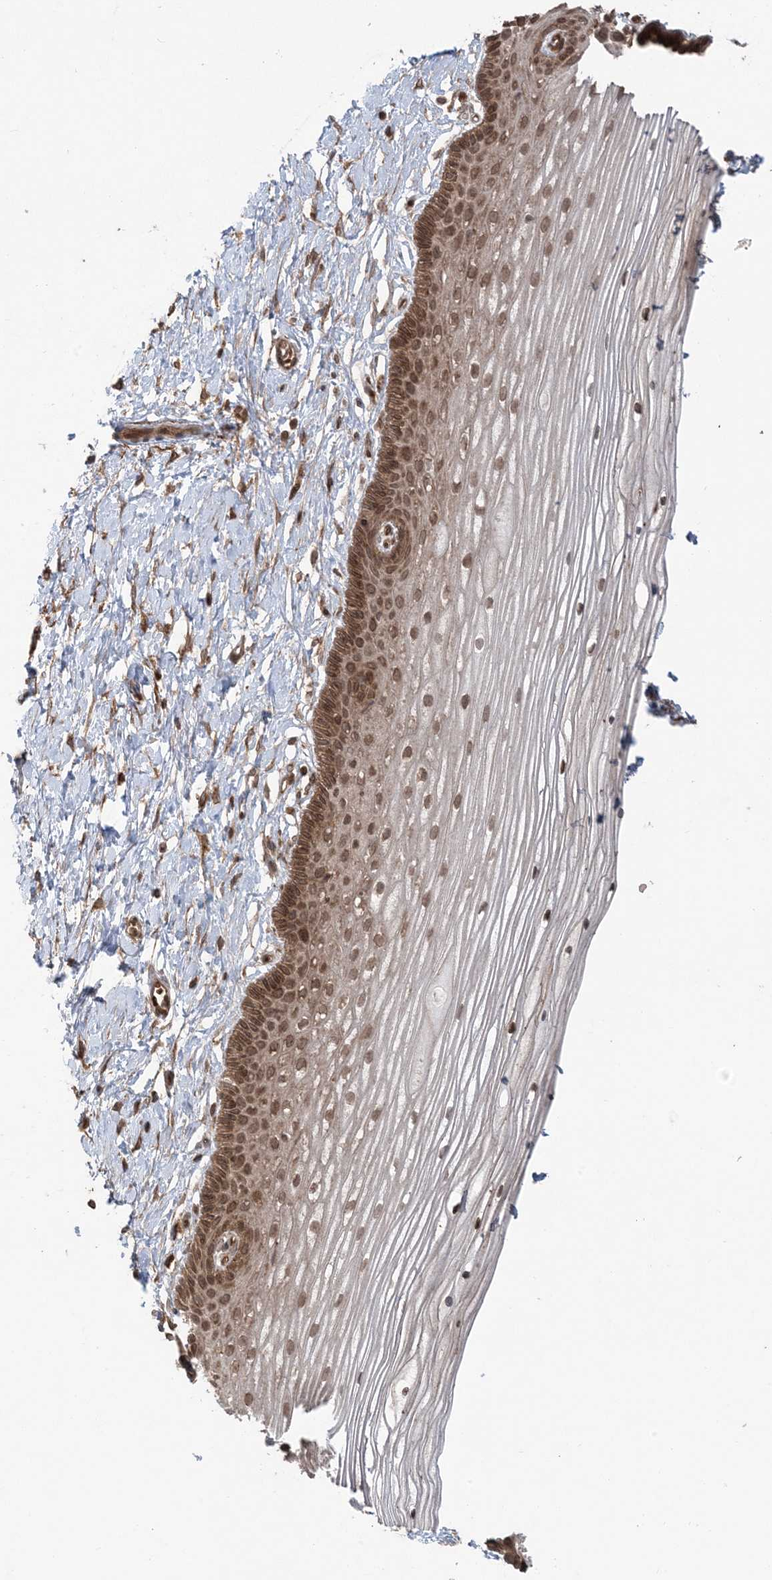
{"staining": {"intensity": "moderate", "quantity": ">75%", "location": "cytoplasmic/membranous,nuclear"}, "tissue": "vagina", "cell_type": "Squamous epithelial cells", "image_type": "normal", "snomed": [{"axis": "morphology", "description": "Normal tissue, NOS"}, {"axis": "topography", "description": "Vagina"}, {"axis": "topography", "description": "Cervix"}], "caption": "Protein expression analysis of benign vagina exhibits moderate cytoplasmic/membranous,nuclear staining in approximately >75% of squamous epithelial cells.", "gene": "DDX19B", "patient": {"sex": "female", "age": 40}}